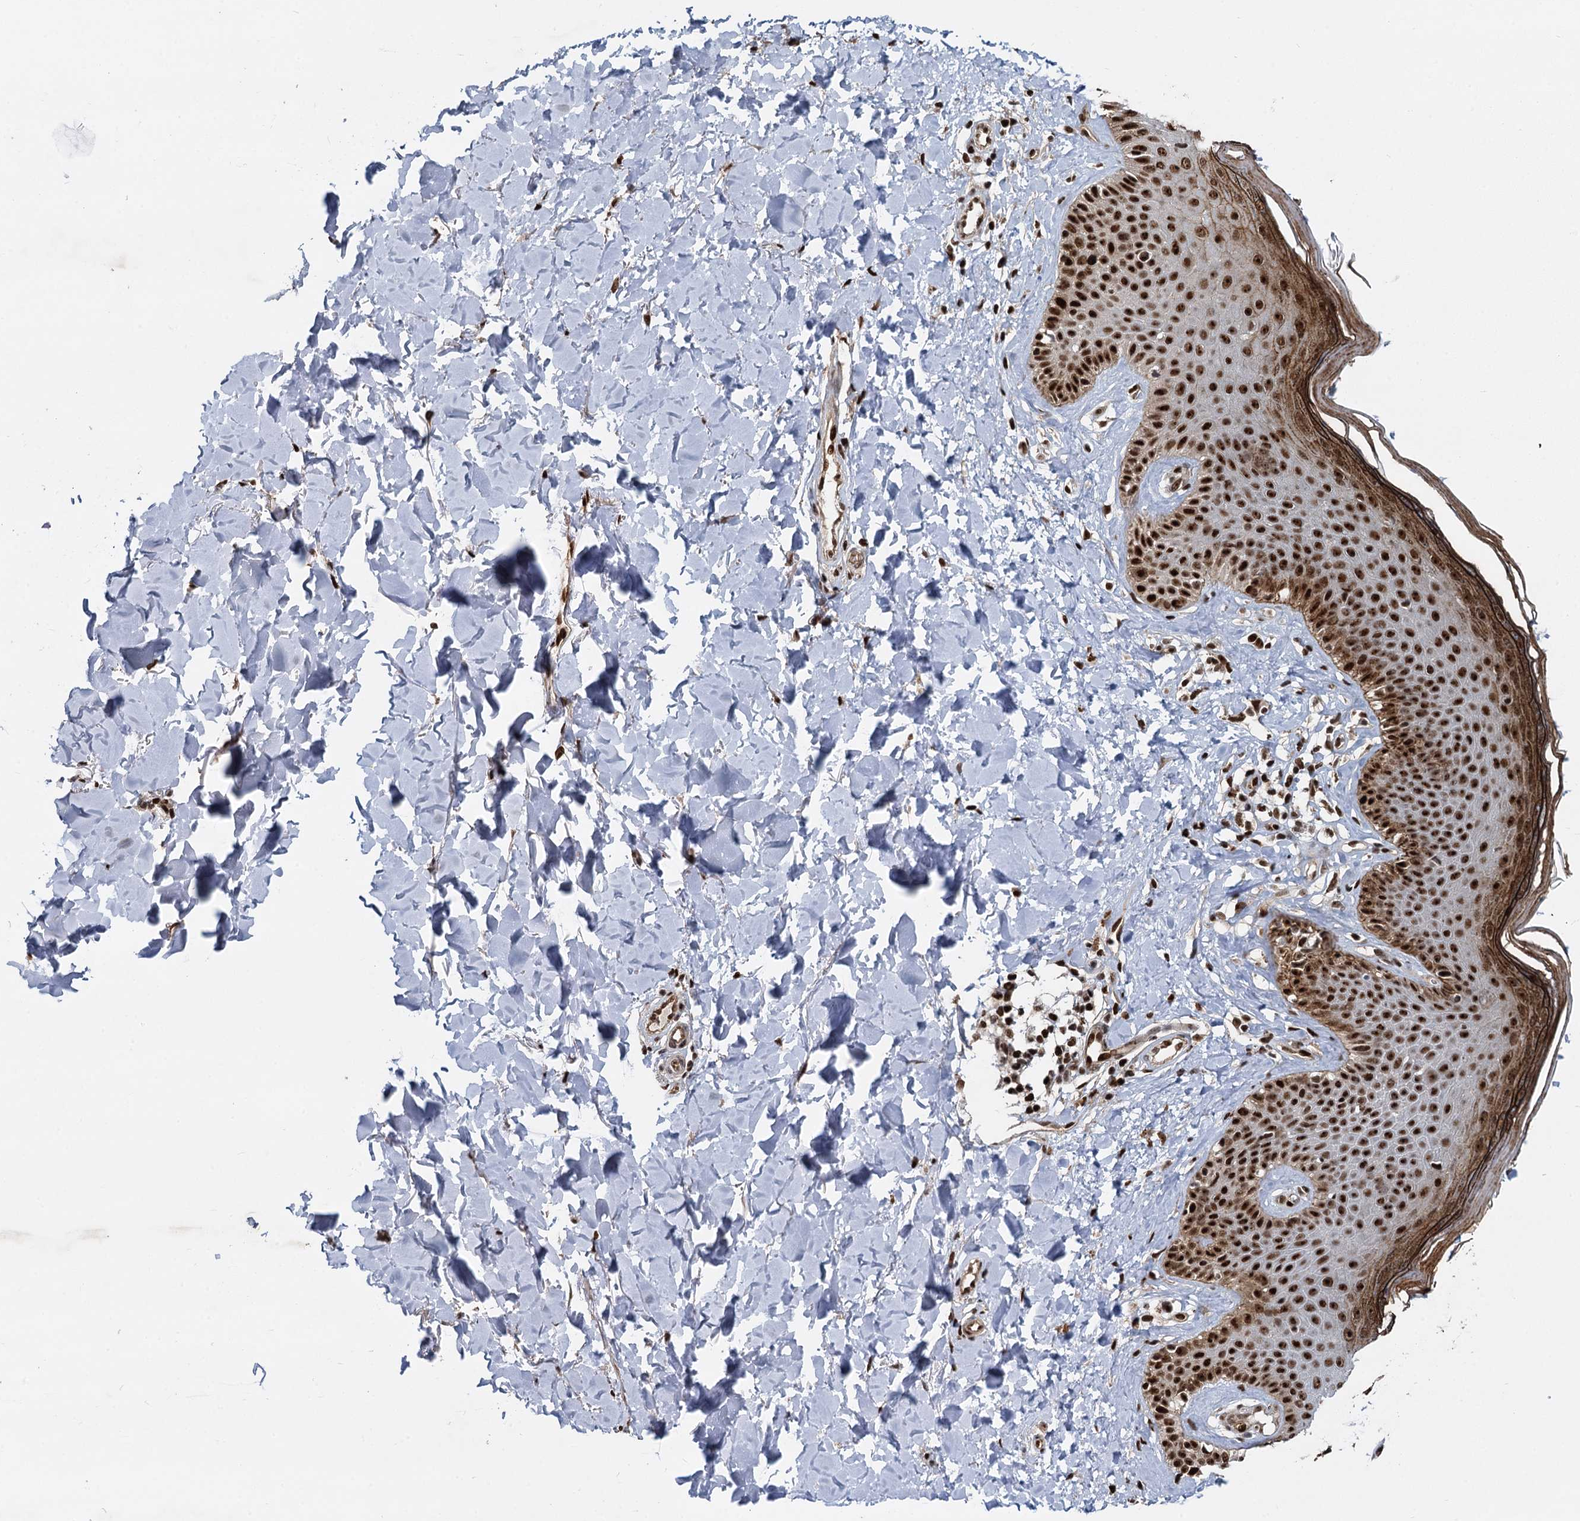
{"staining": {"intensity": "strong", "quantity": ">75%", "location": "cytoplasmic/membranous,nuclear"}, "tissue": "skin", "cell_type": "Fibroblasts", "image_type": "normal", "snomed": [{"axis": "morphology", "description": "Normal tissue, NOS"}, {"axis": "topography", "description": "Skin"}], "caption": "Fibroblasts exhibit high levels of strong cytoplasmic/membranous,nuclear staining in approximately >75% of cells in unremarkable human skin. (DAB = brown stain, brightfield microscopy at high magnification).", "gene": "ANKRD49", "patient": {"sex": "male", "age": 52}}